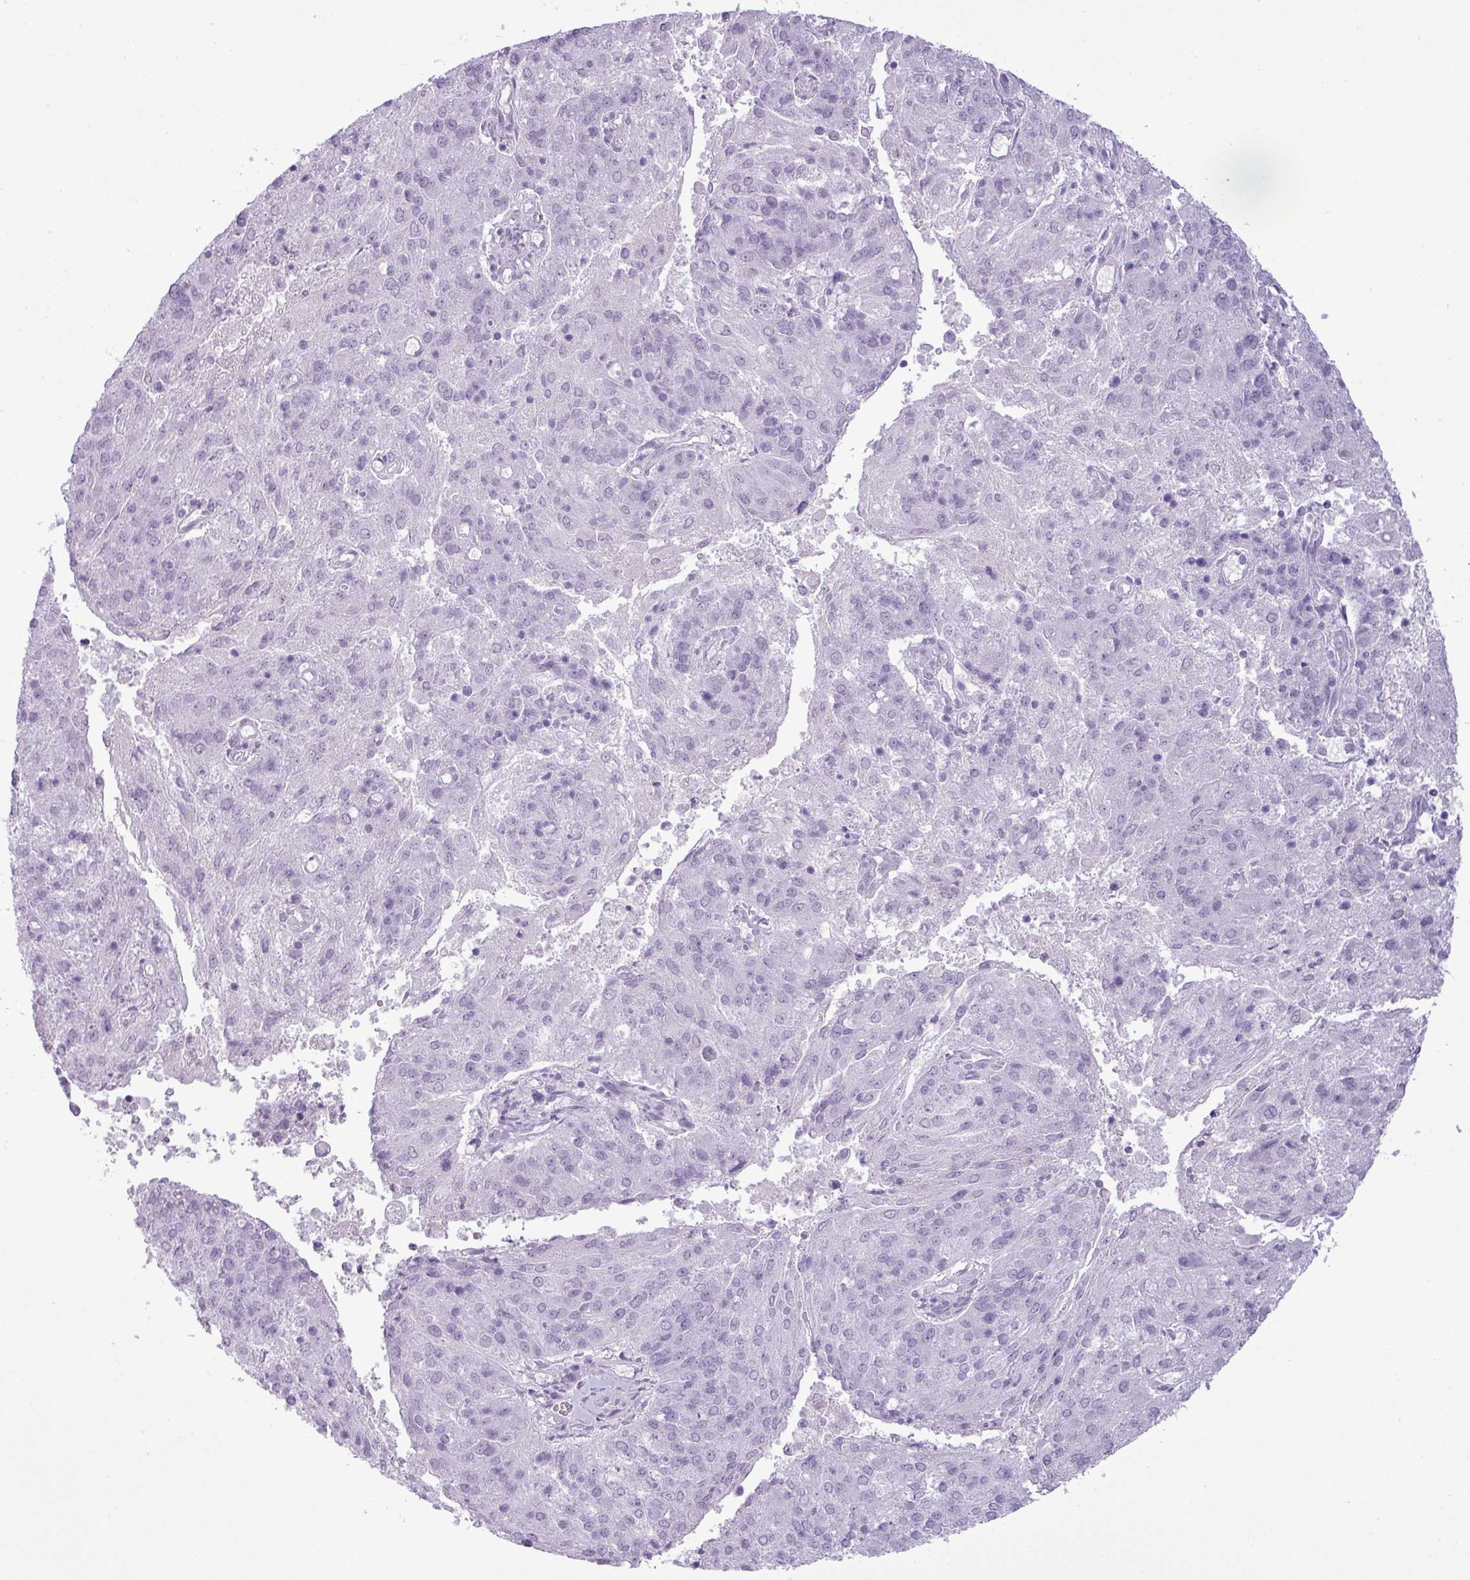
{"staining": {"intensity": "negative", "quantity": "none", "location": "none"}, "tissue": "endometrial cancer", "cell_type": "Tumor cells", "image_type": "cancer", "snomed": [{"axis": "morphology", "description": "Adenocarcinoma, NOS"}, {"axis": "topography", "description": "Endometrium"}], "caption": "Micrograph shows no significant protein expression in tumor cells of endometrial cancer (adenocarcinoma). (DAB (3,3'-diaminobenzidine) immunohistochemistry, high magnification).", "gene": "CDH16", "patient": {"sex": "female", "age": 82}}